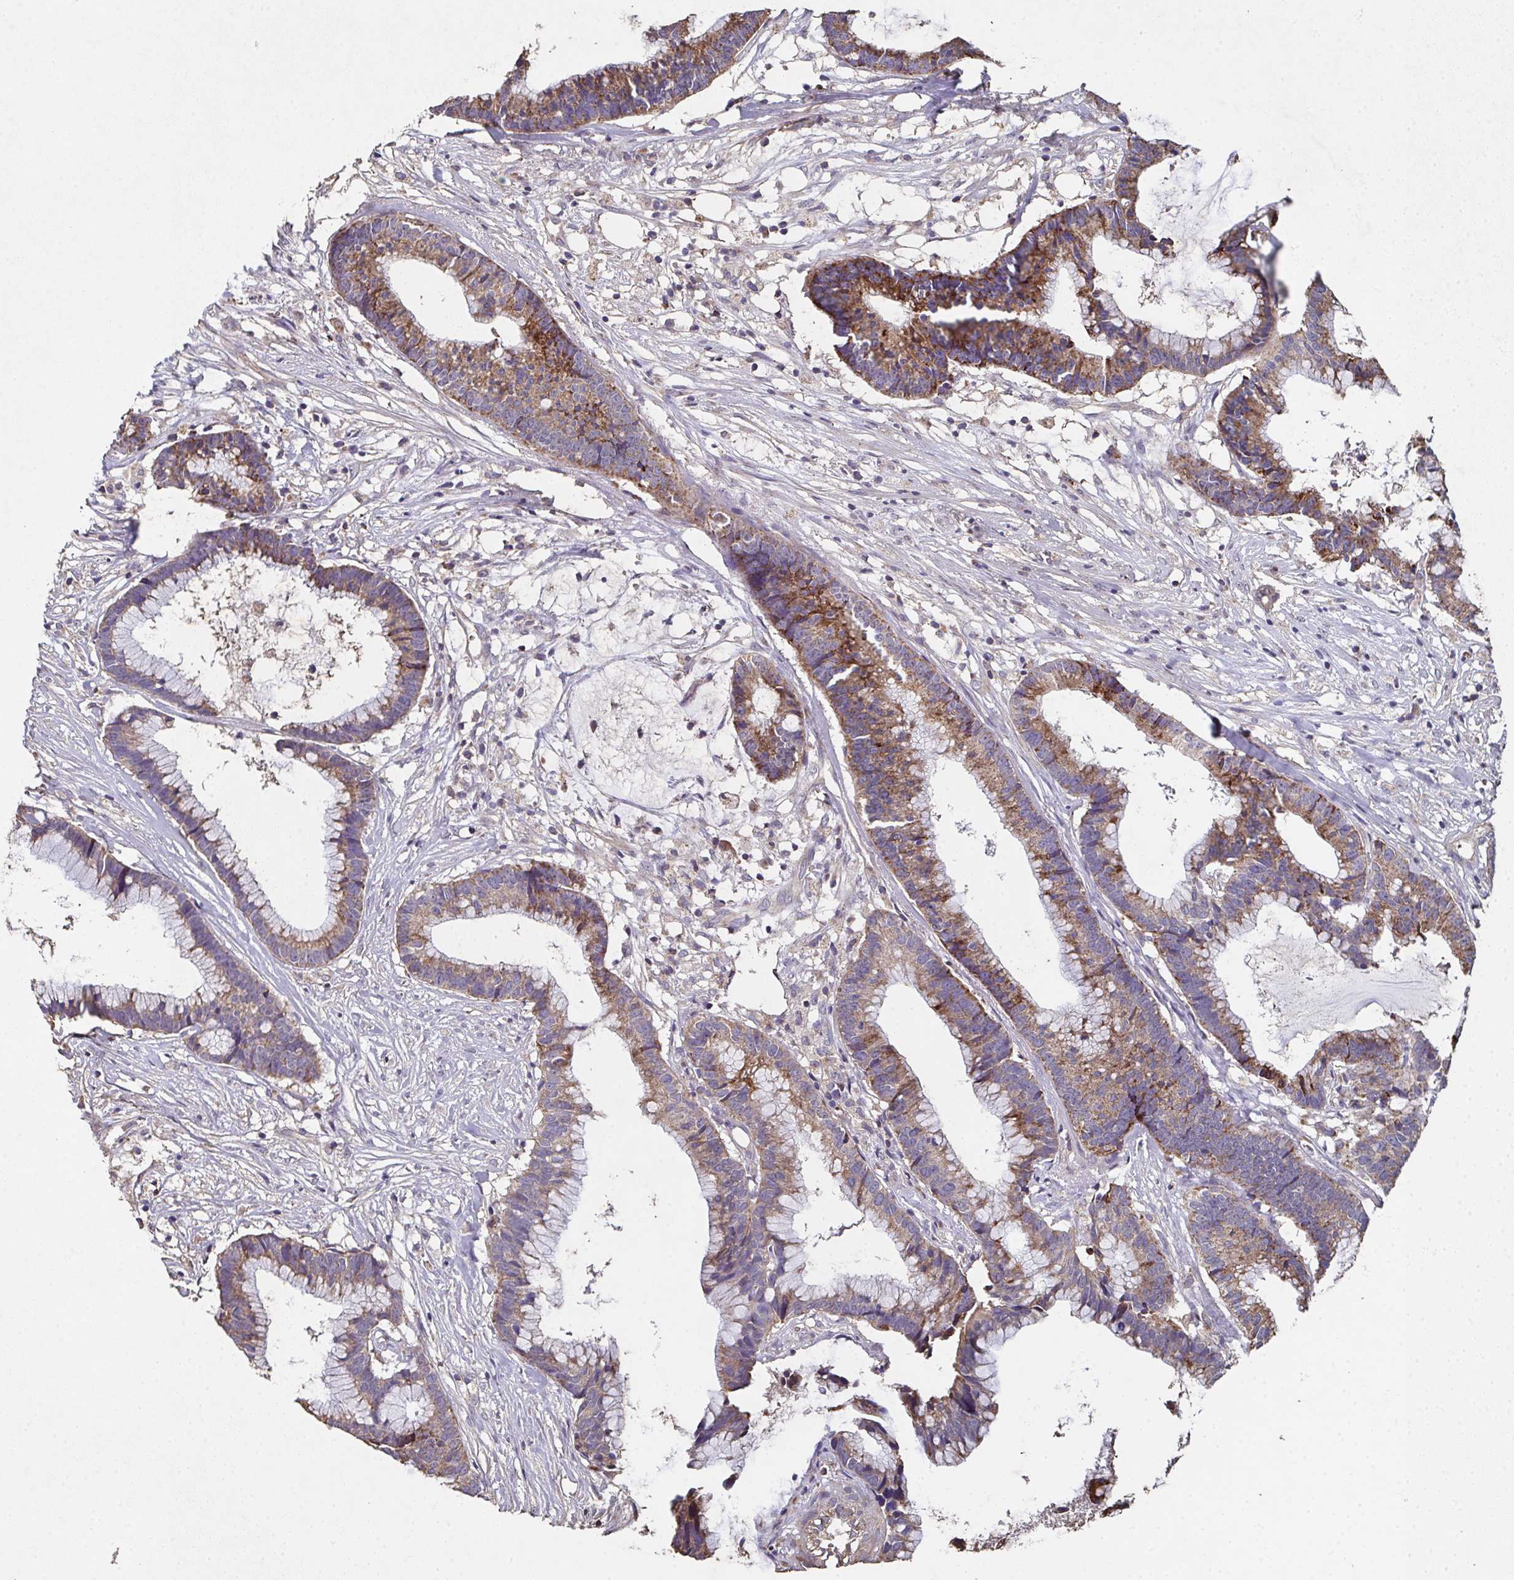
{"staining": {"intensity": "moderate", "quantity": ">75%", "location": "cytoplasmic/membranous"}, "tissue": "colorectal cancer", "cell_type": "Tumor cells", "image_type": "cancer", "snomed": [{"axis": "morphology", "description": "Adenocarcinoma, NOS"}, {"axis": "topography", "description": "Colon"}], "caption": "DAB immunohistochemical staining of colorectal cancer (adenocarcinoma) demonstrates moderate cytoplasmic/membranous protein staining in approximately >75% of tumor cells.", "gene": "MT-ND3", "patient": {"sex": "female", "age": 78}}